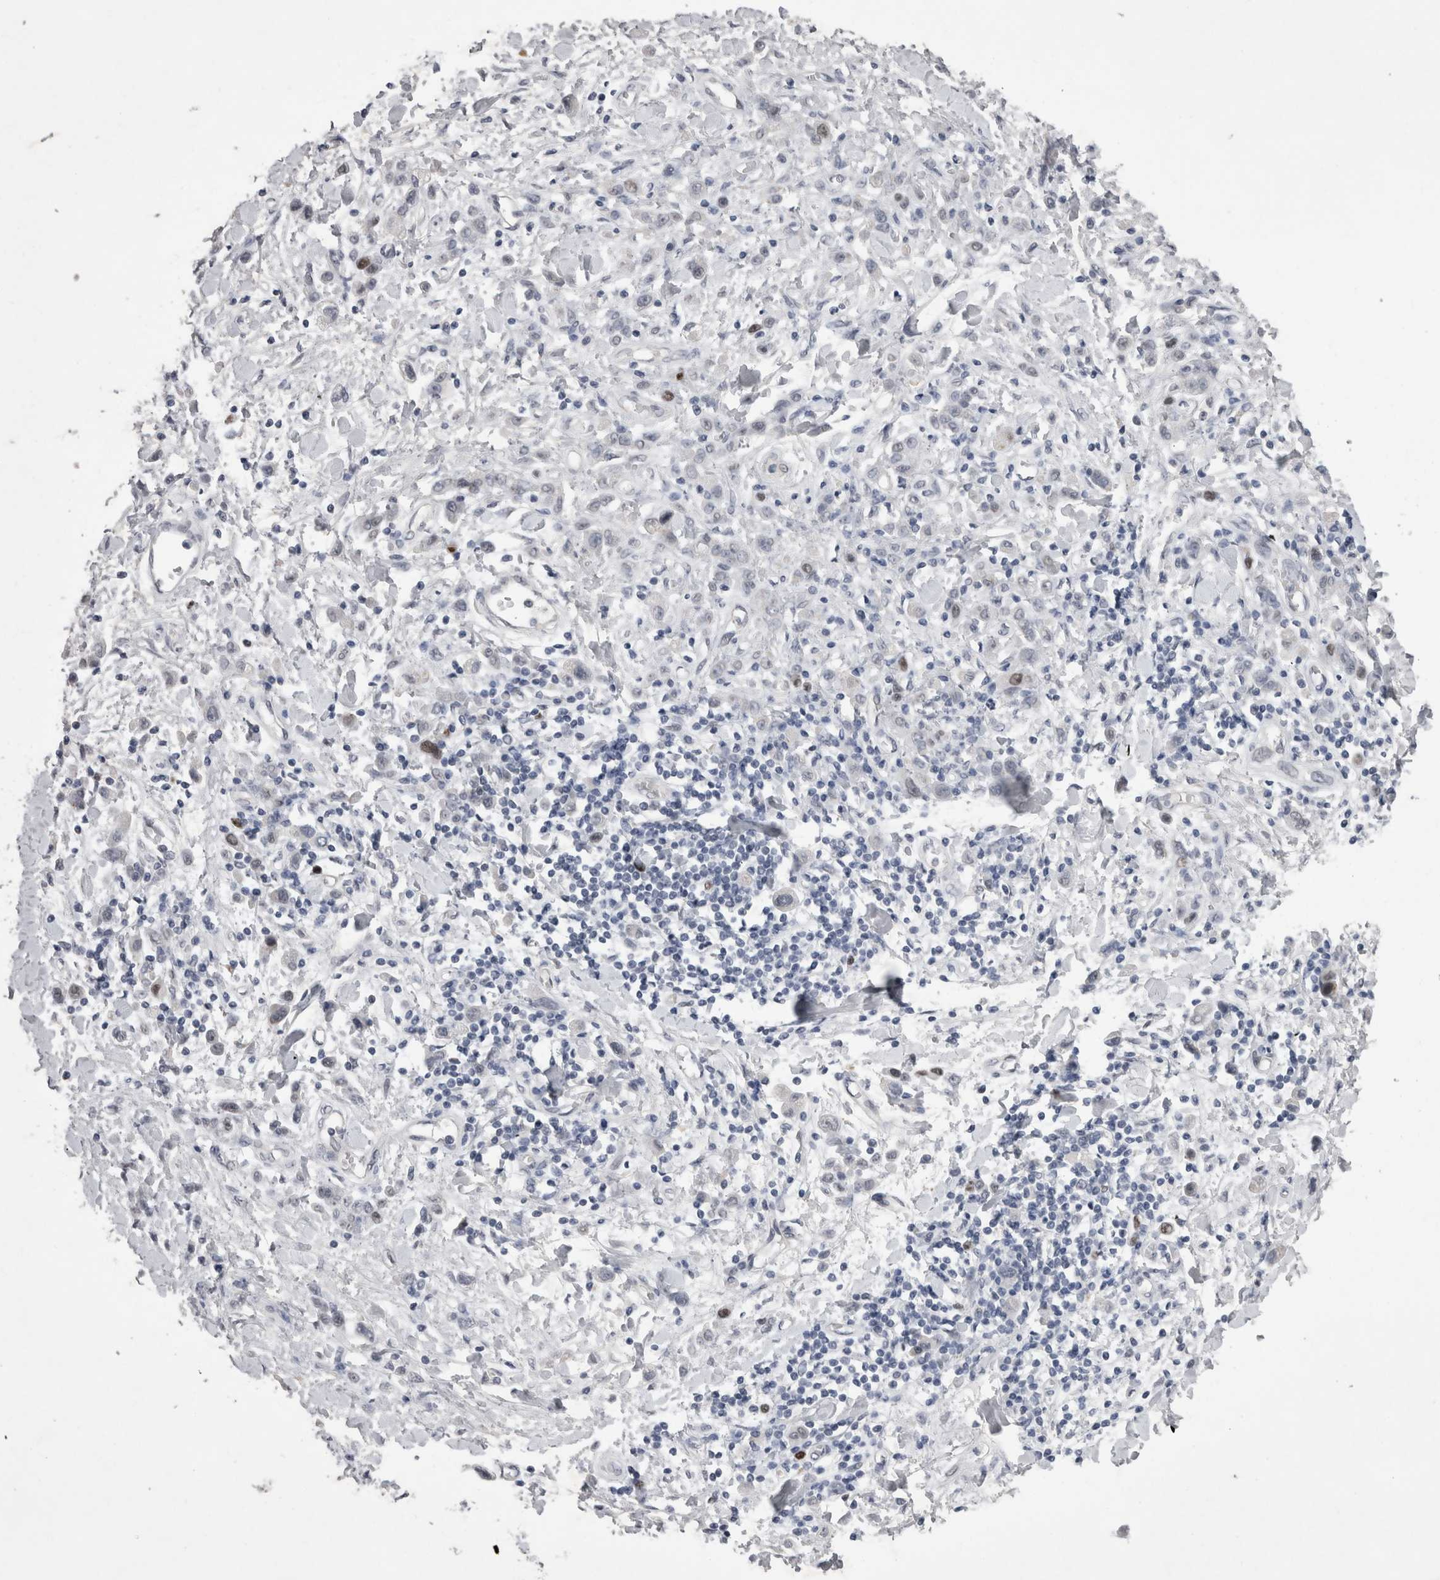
{"staining": {"intensity": "moderate", "quantity": "<25%", "location": "nuclear"}, "tissue": "stomach cancer", "cell_type": "Tumor cells", "image_type": "cancer", "snomed": [{"axis": "morphology", "description": "Normal tissue, NOS"}, {"axis": "morphology", "description": "Adenocarcinoma, NOS"}, {"axis": "topography", "description": "Stomach"}], "caption": "This is a histology image of immunohistochemistry (IHC) staining of adenocarcinoma (stomach), which shows moderate staining in the nuclear of tumor cells.", "gene": "KIF18B", "patient": {"sex": "male", "age": 82}}